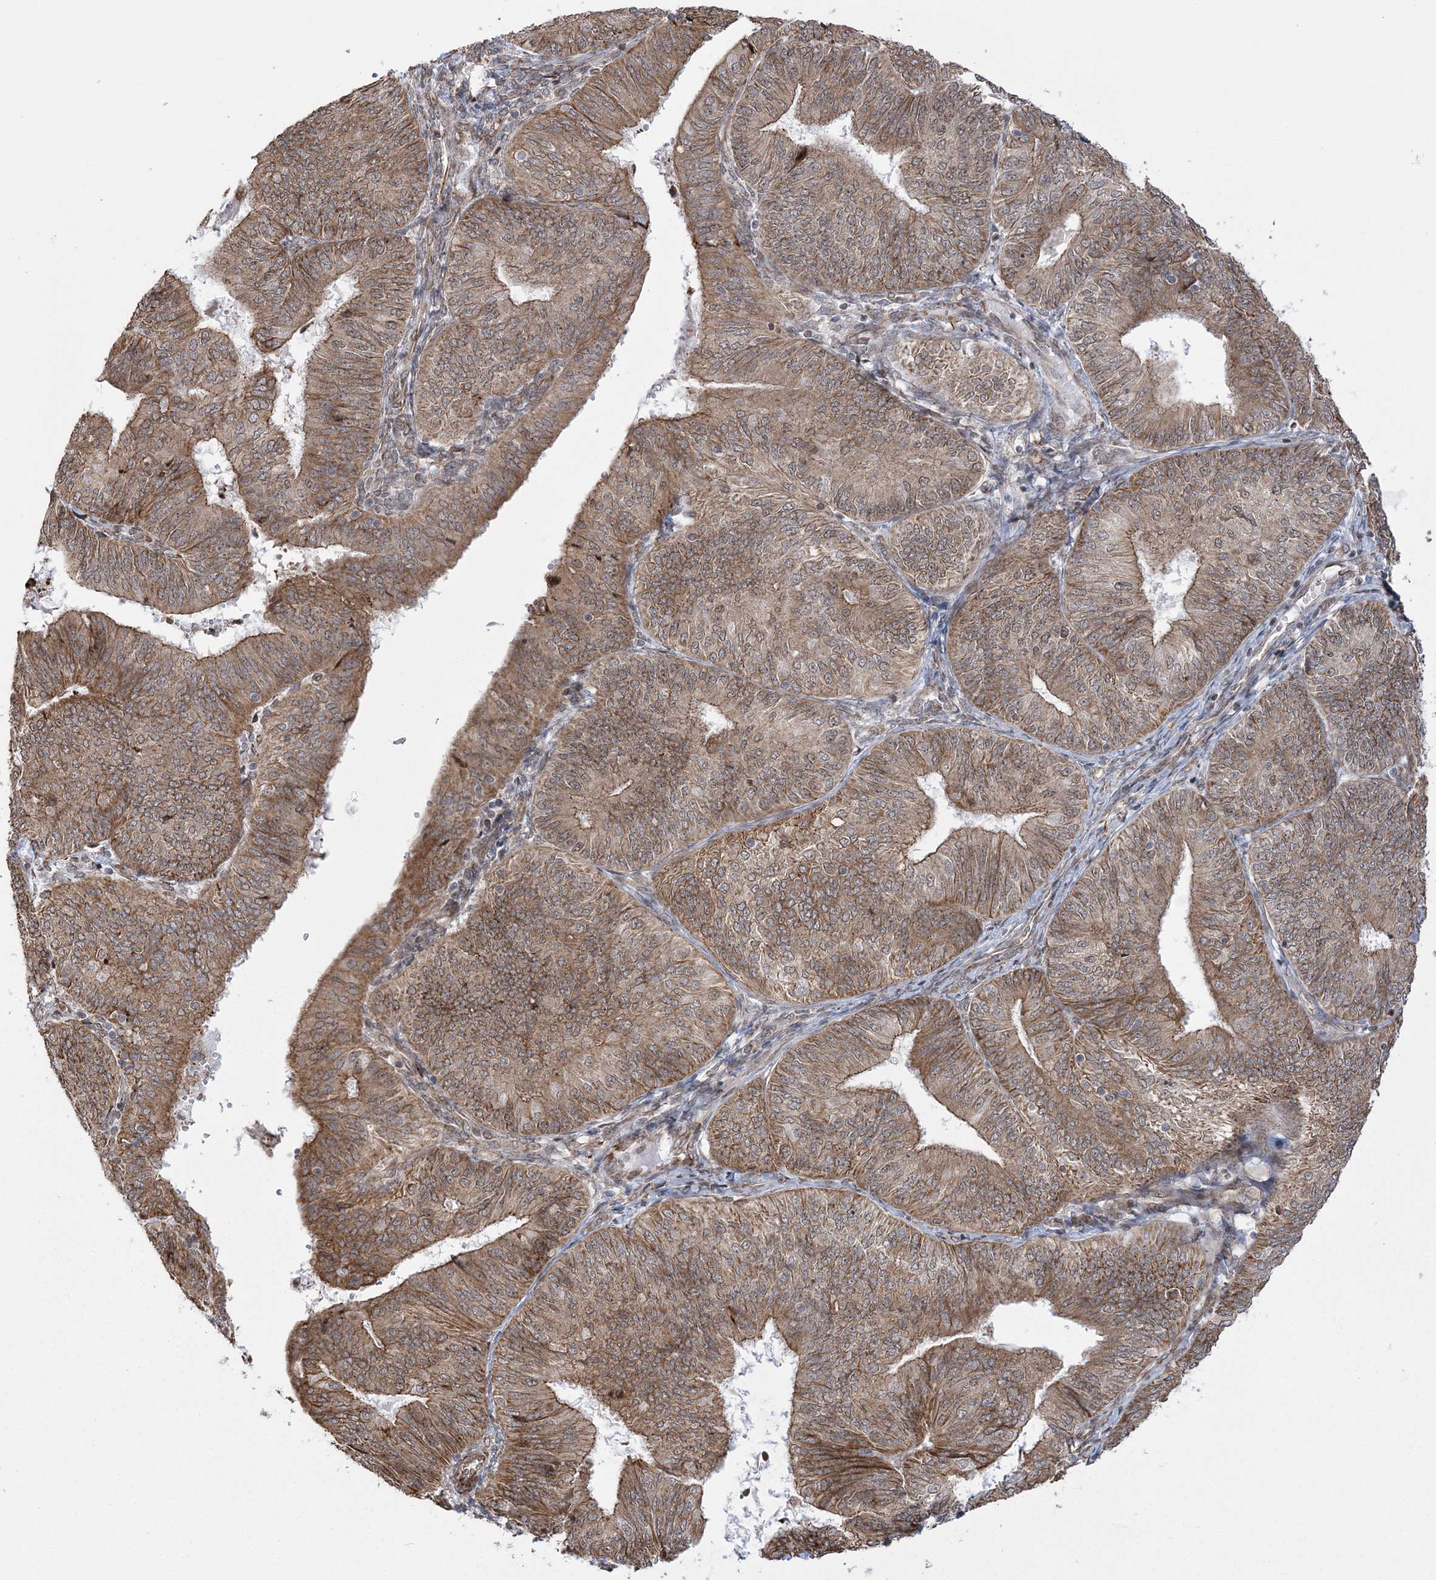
{"staining": {"intensity": "moderate", "quantity": ">75%", "location": "cytoplasmic/membranous"}, "tissue": "endometrial cancer", "cell_type": "Tumor cells", "image_type": "cancer", "snomed": [{"axis": "morphology", "description": "Adenocarcinoma, NOS"}, {"axis": "topography", "description": "Endometrium"}], "caption": "Approximately >75% of tumor cells in endometrial cancer reveal moderate cytoplasmic/membranous protein staining as visualized by brown immunohistochemical staining.", "gene": "EFCAB12", "patient": {"sex": "female", "age": 58}}